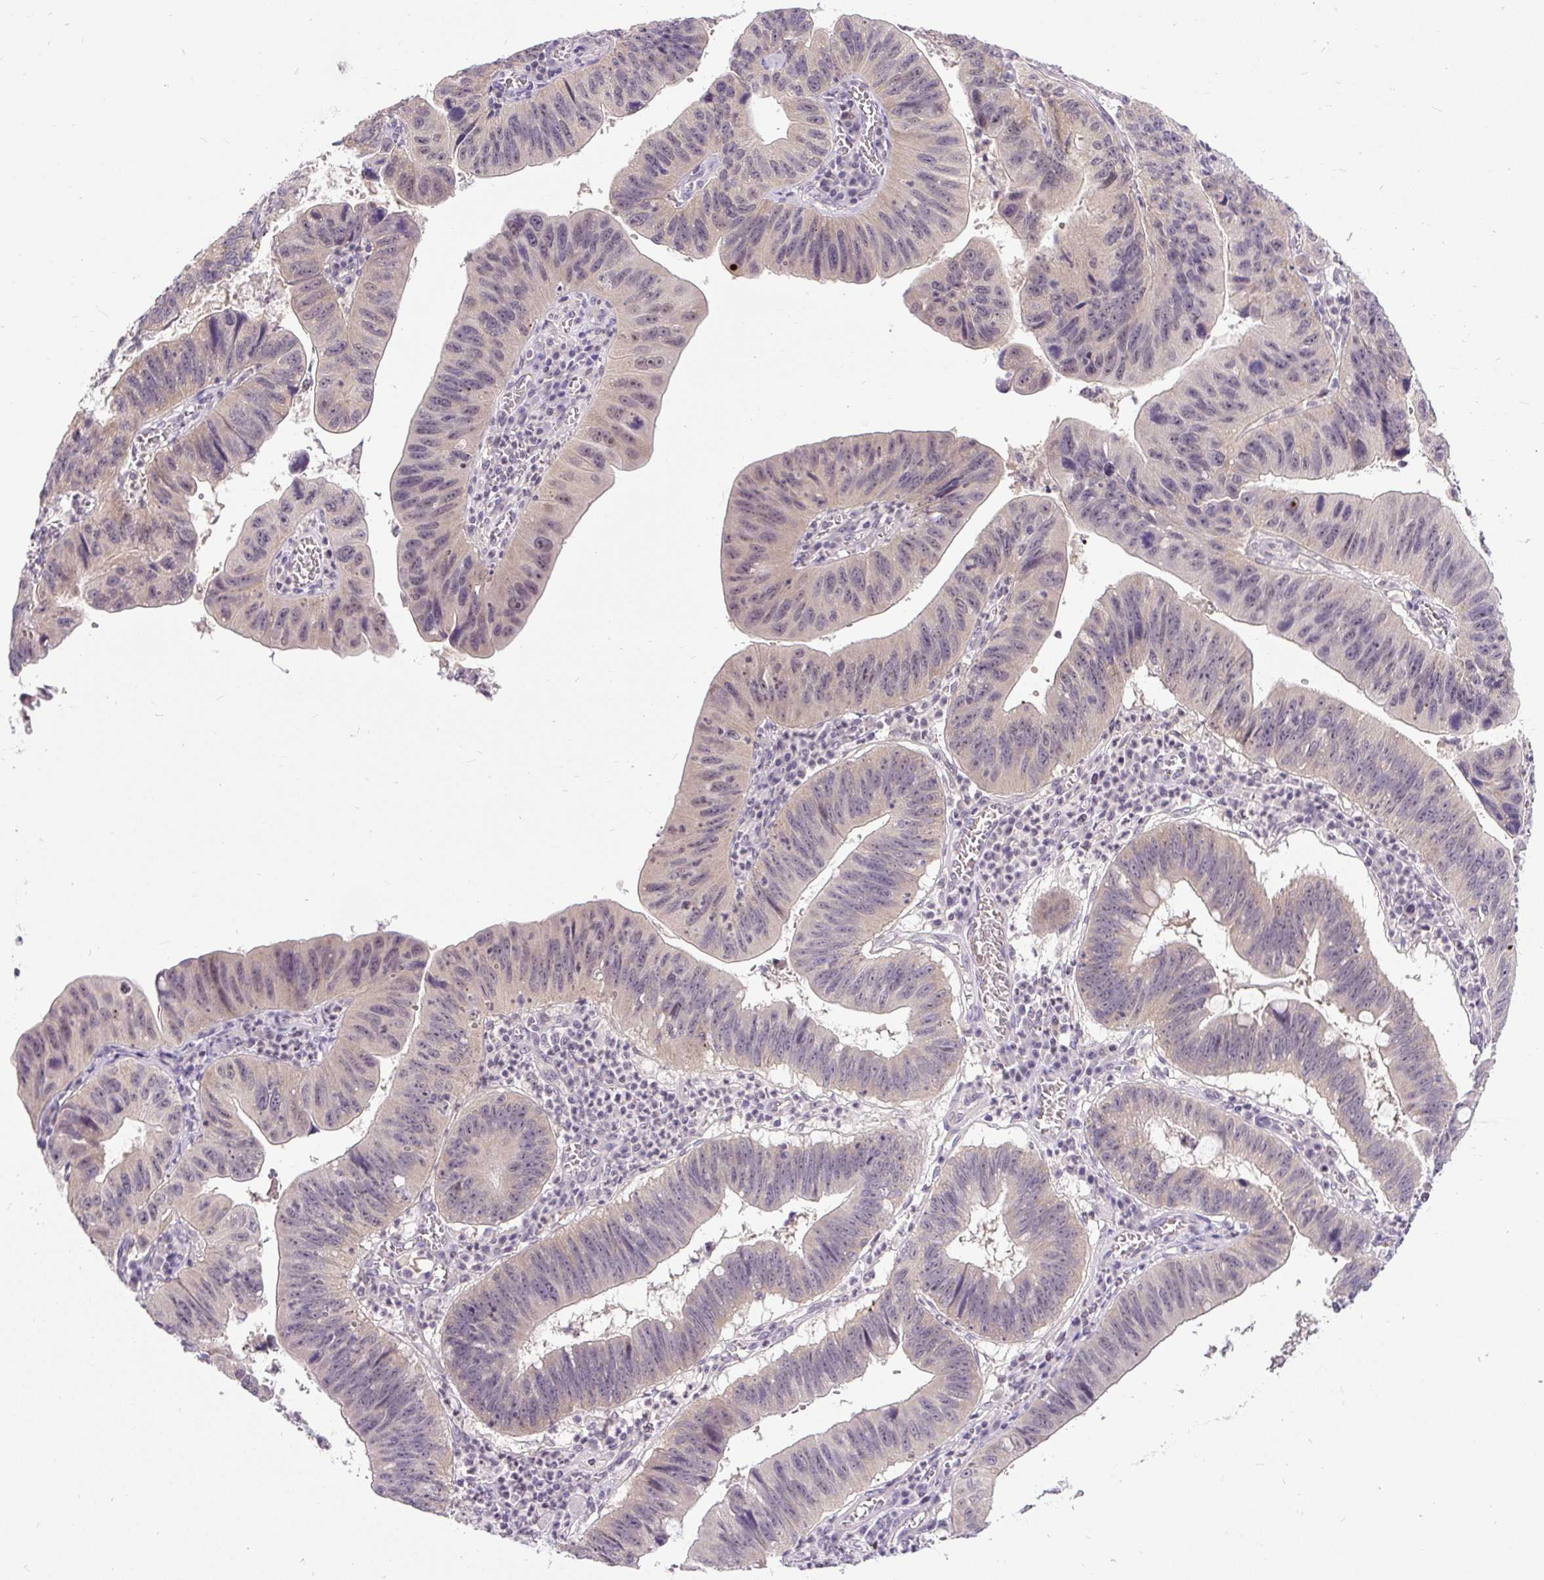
{"staining": {"intensity": "weak", "quantity": "<25%", "location": "cytoplasmic/membranous,nuclear"}, "tissue": "stomach cancer", "cell_type": "Tumor cells", "image_type": "cancer", "snomed": [{"axis": "morphology", "description": "Adenocarcinoma, NOS"}, {"axis": "topography", "description": "Stomach"}], "caption": "A histopathology image of human stomach cancer (adenocarcinoma) is negative for staining in tumor cells.", "gene": "FAM117B", "patient": {"sex": "male", "age": 59}}